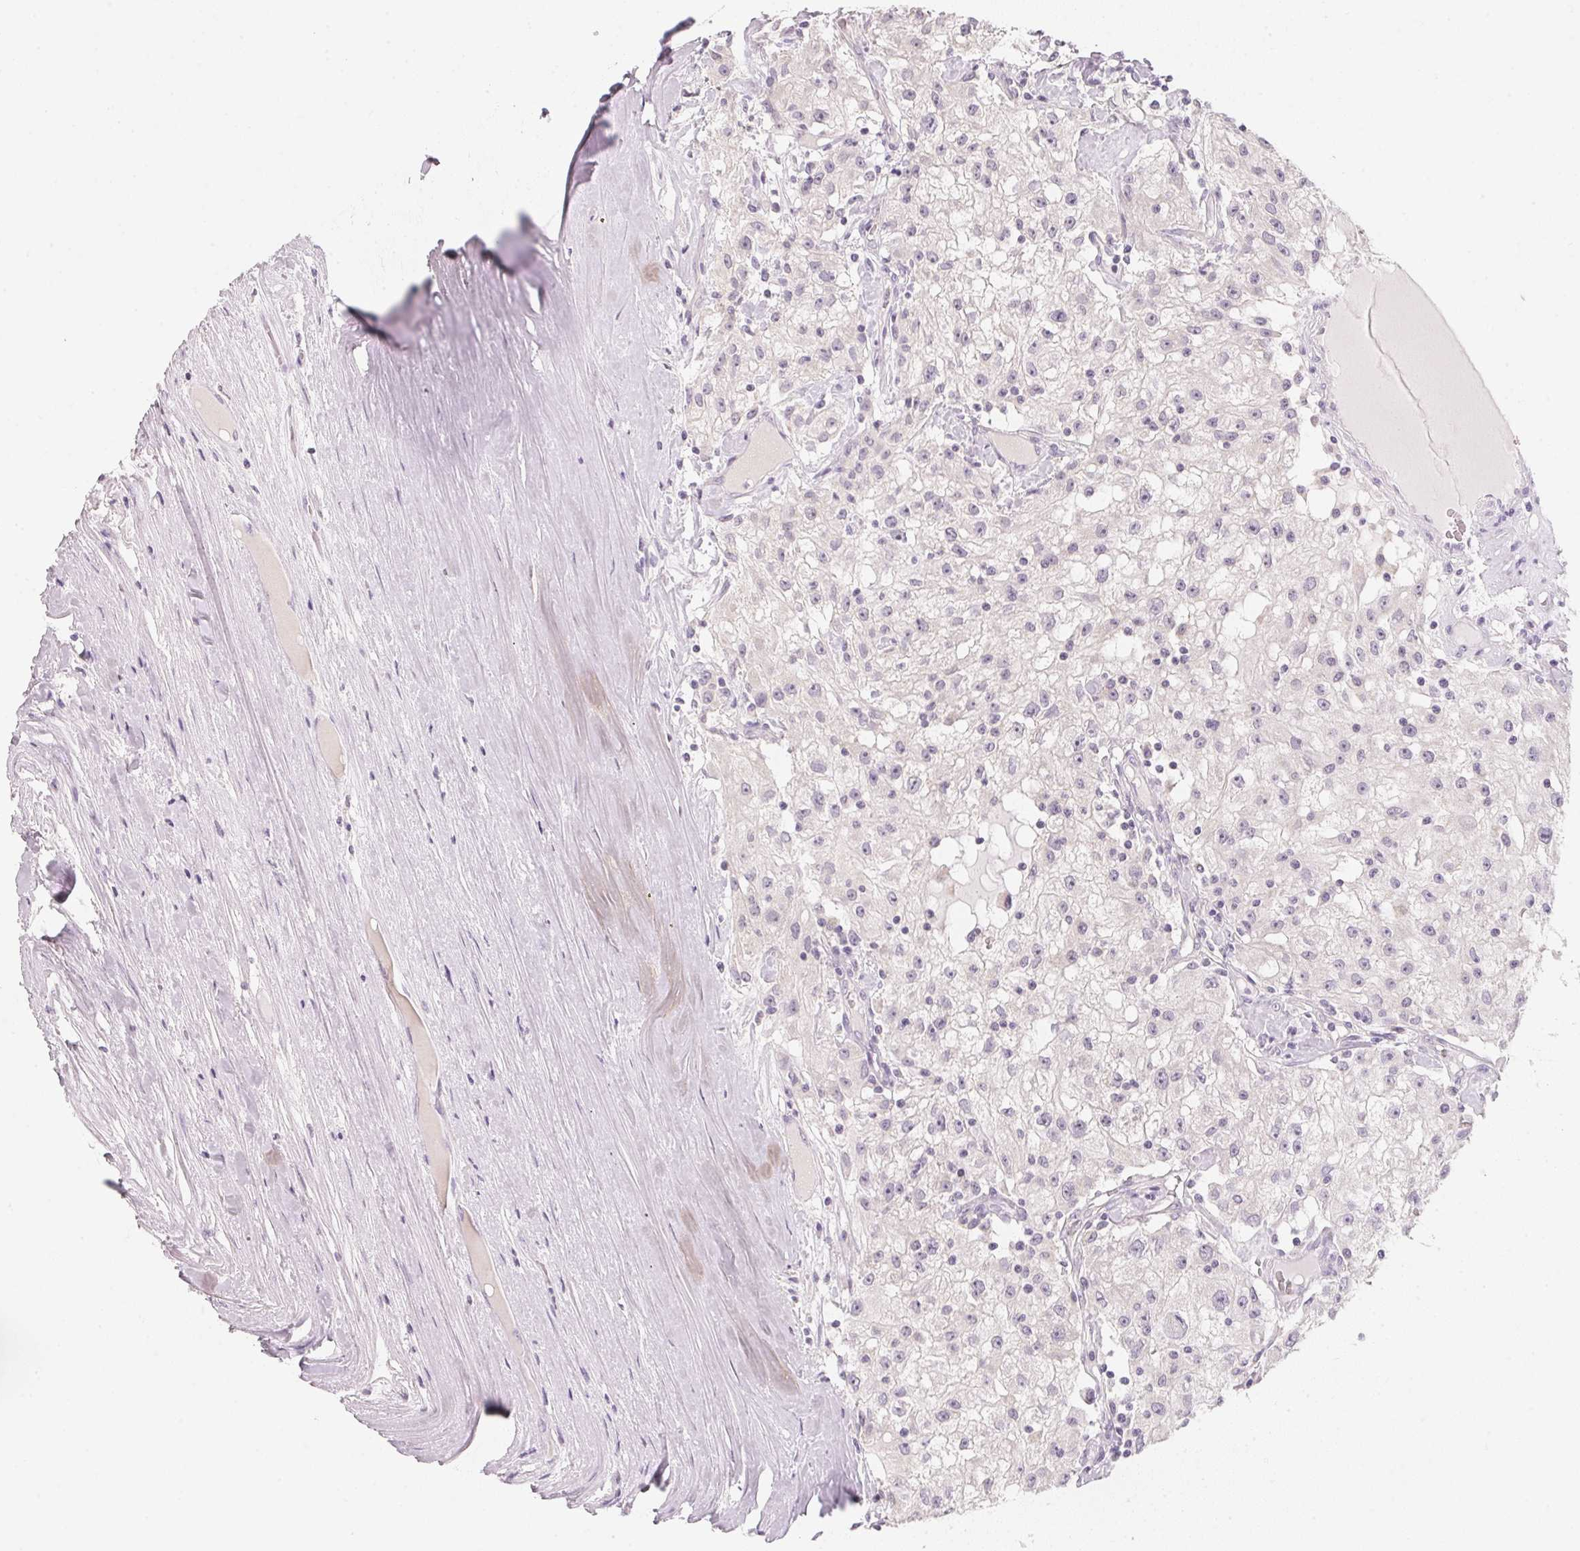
{"staining": {"intensity": "negative", "quantity": "none", "location": "none"}, "tissue": "renal cancer", "cell_type": "Tumor cells", "image_type": "cancer", "snomed": [{"axis": "morphology", "description": "Adenocarcinoma, NOS"}, {"axis": "topography", "description": "Kidney"}], "caption": "An IHC image of adenocarcinoma (renal) is shown. There is no staining in tumor cells of adenocarcinoma (renal). Brightfield microscopy of IHC stained with DAB (3,3'-diaminobenzidine) (brown) and hematoxylin (blue), captured at high magnification.", "gene": "CFAP276", "patient": {"sex": "female", "age": 67}}